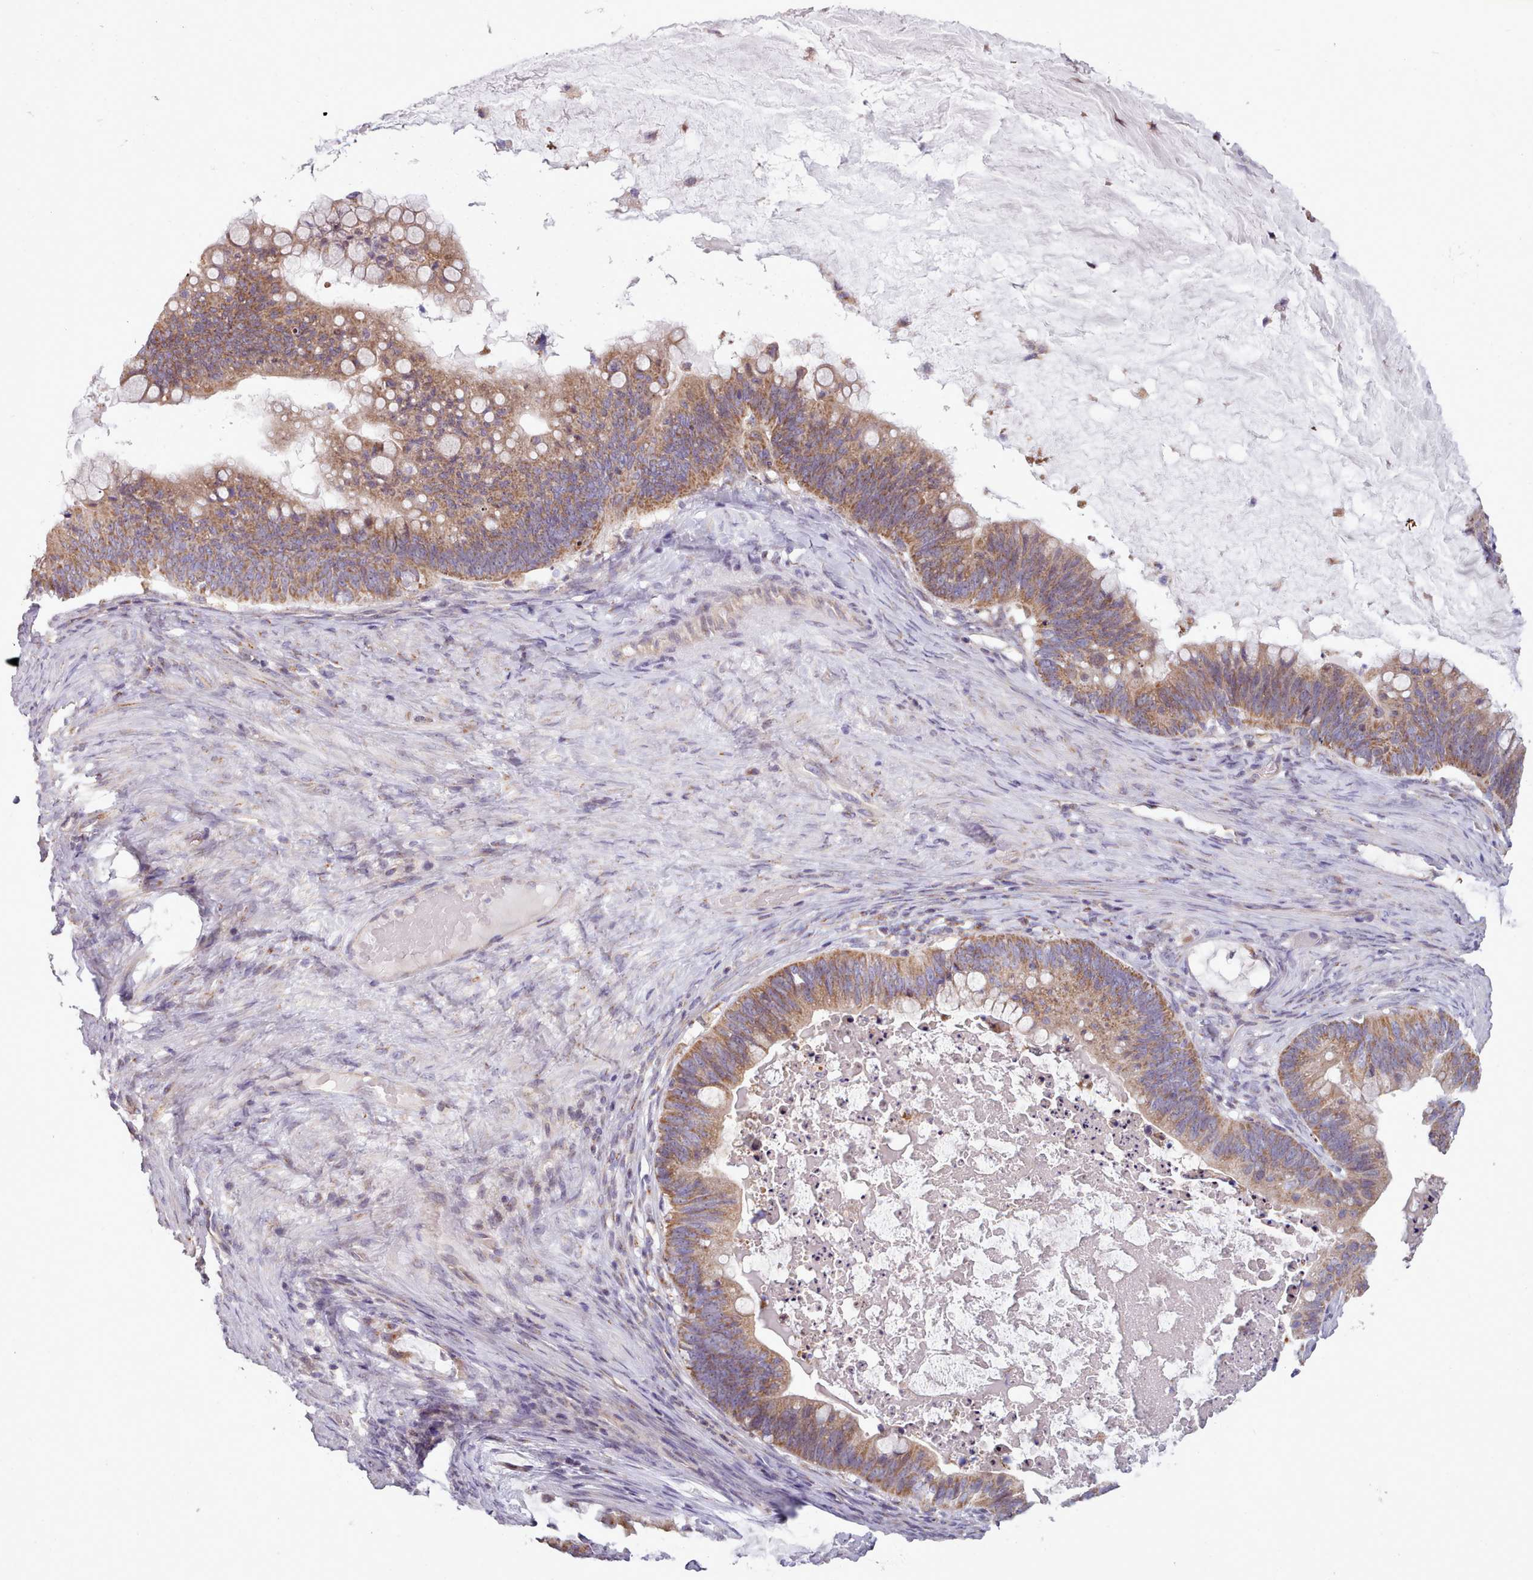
{"staining": {"intensity": "moderate", "quantity": ">75%", "location": "cytoplasmic/membranous"}, "tissue": "ovarian cancer", "cell_type": "Tumor cells", "image_type": "cancer", "snomed": [{"axis": "morphology", "description": "Cystadenocarcinoma, mucinous, NOS"}, {"axis": "topography", "description": "Ovary"}], "caption": "DAB immunohistochemical staining of ovarian mucinous cystadenocarcinoma exhibits moderate cytoplasmic/membranous protein staining in about >75% of tumor cells. (DAB (3,3'-diaminobenzidine) IHC with brightfield microscopy, high magnification).", "gene": "SLC52A3", "patient": {"sex": "female", "age": 61}}